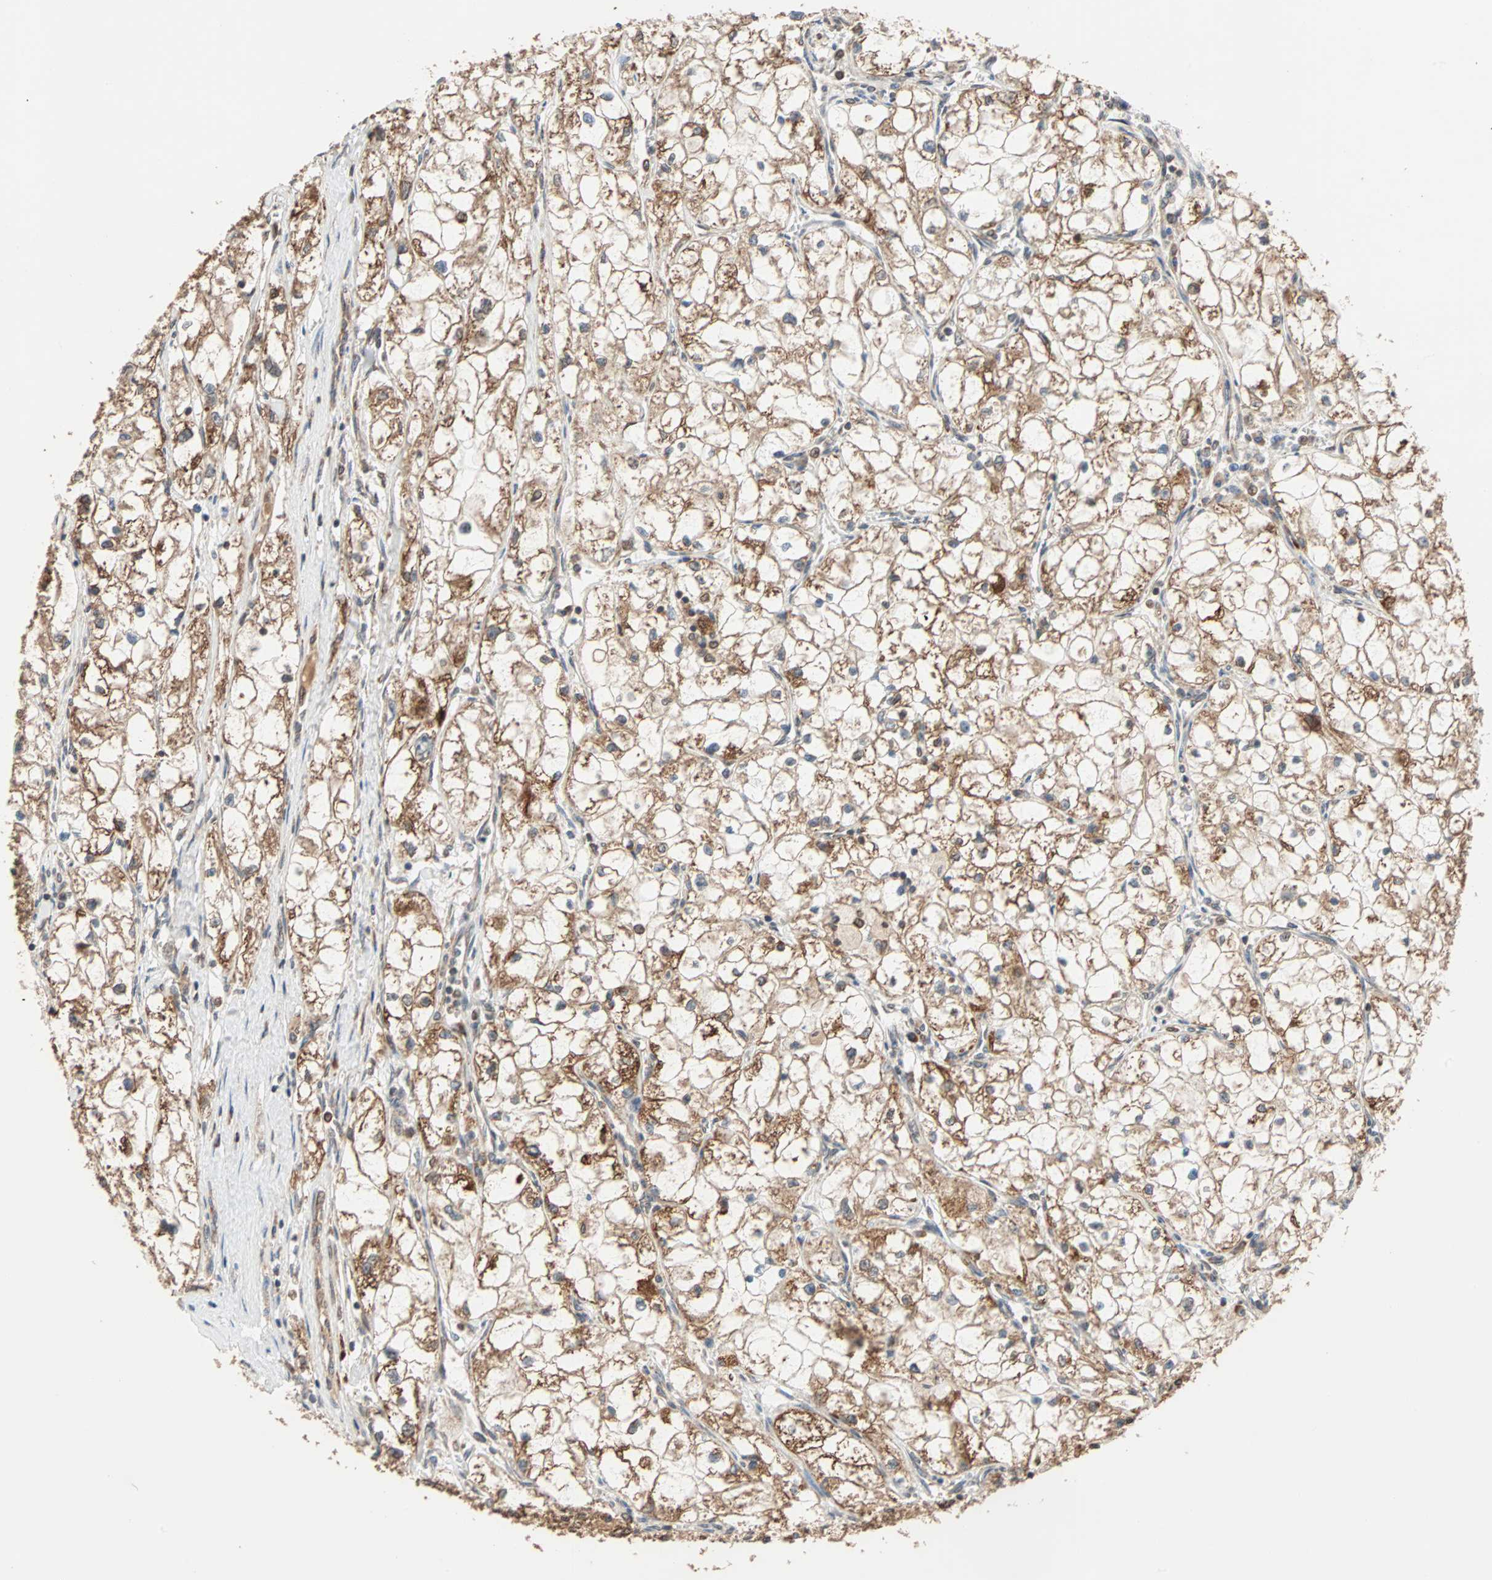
{"staining": {"intensity": "moderate", "quantity": ">75%", "location": "cytoplasmic/membranous"}, "tissue": "renal cancer", "cell_type": "Tumor cells", "image_type": "cancer", "snomed": [{"axis": "morphology", "description": "Adenocarcinoma, NOS"}, {"axis": "topography", "description": "Kidney"}], "caption": "A medium amount of moderate cytoplasmic/membranous positivity is seen in about >75% of tumor cells in renal adenocarcinoma tissue.", "gene": "AUP1", "patient": {"sex": "female", "age": 70}}